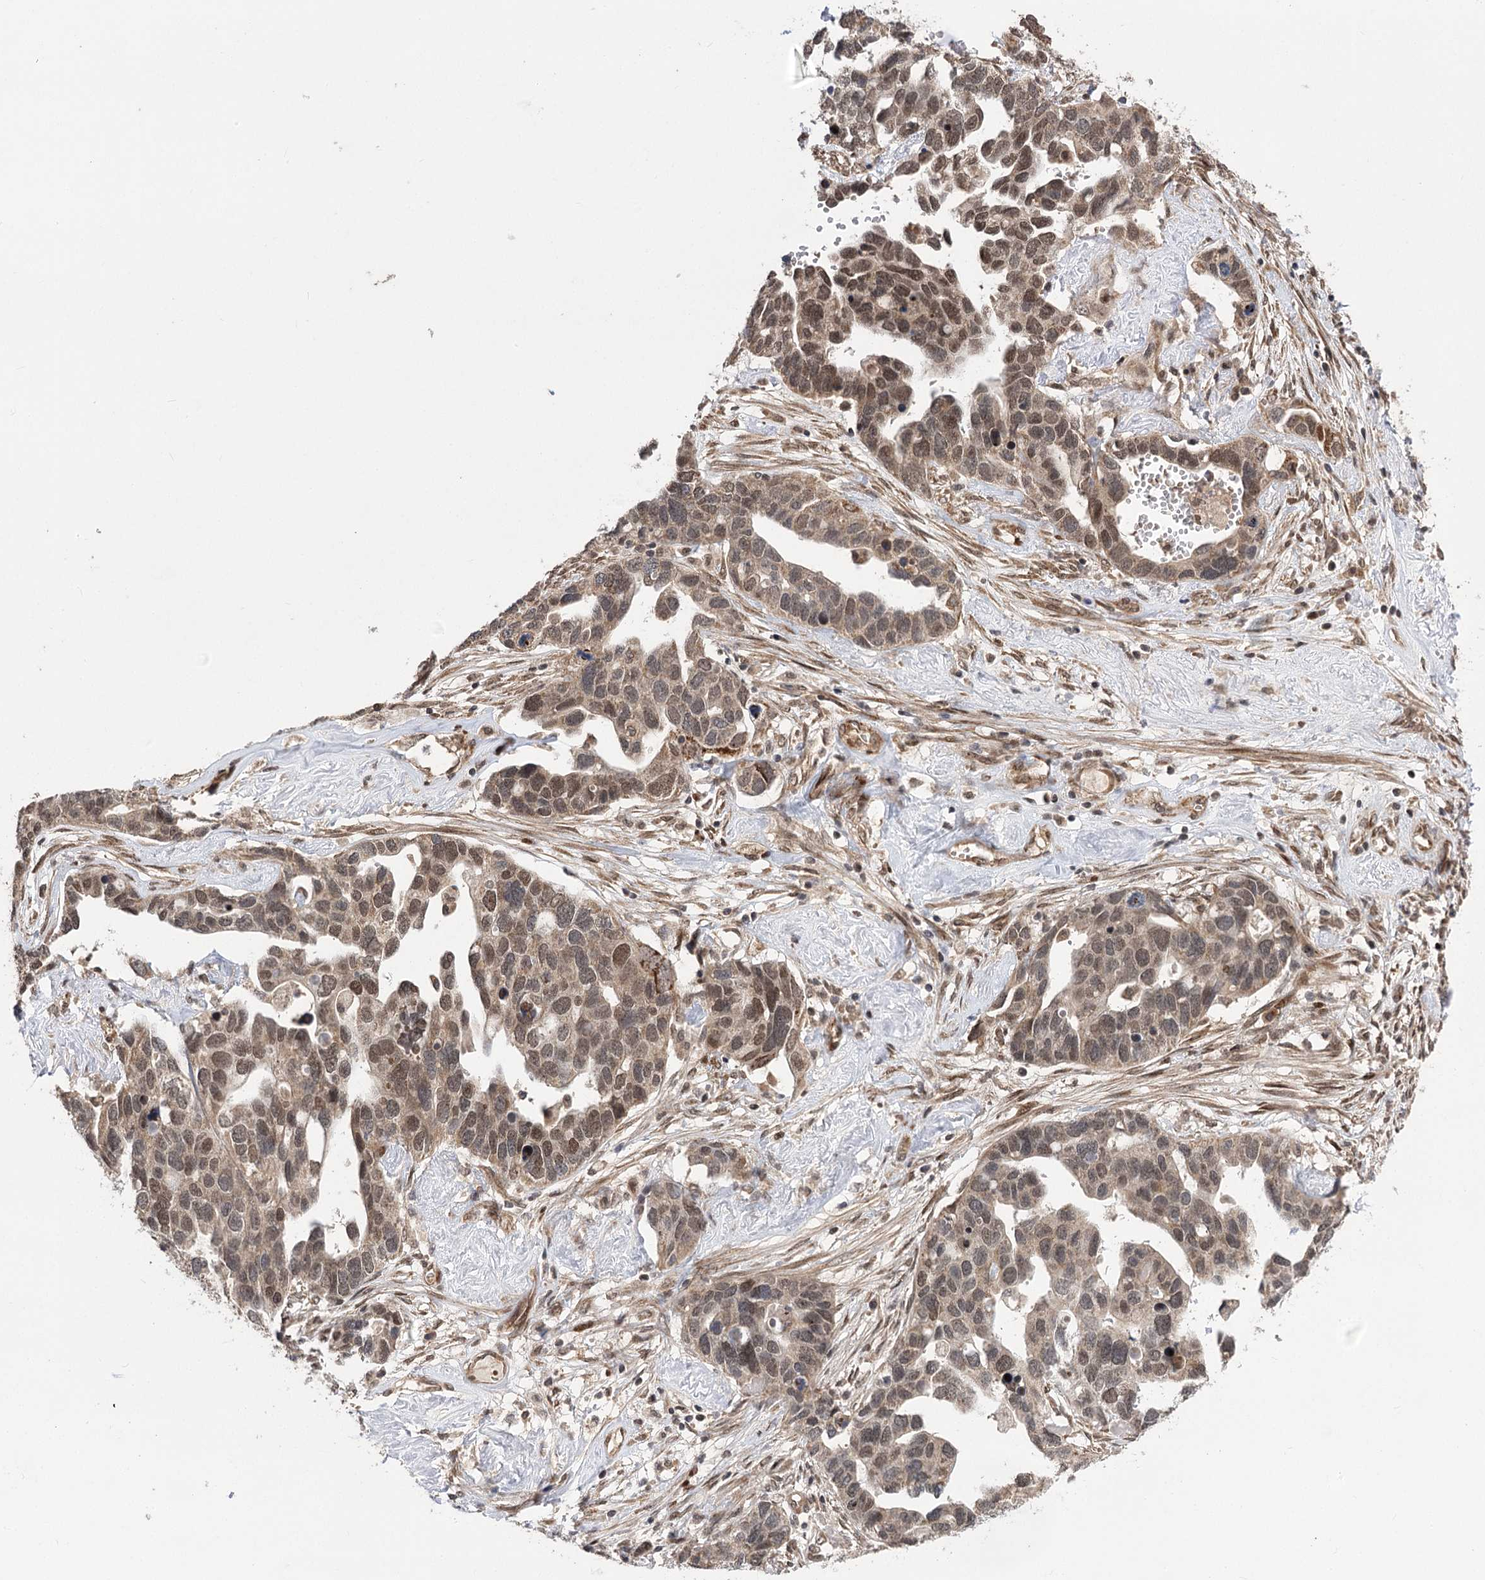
{"staining": {"intensity": "moderate", "quantity": ">75%", "location": "nuclear"}, "tissue": "ovarian cancer", "cell_type": "Tumor cells", "image_type": "cancer", "snomed": [{"axis": "morphology", "description": "Cystadenocarcinoma, serous, NOS"}, {"axis": "topography", "description": "Ovary"}], "caption": "Protein analysis of ovarian serous cystadenocarcinoma tissue displays moderate nuclear staining in about >75% of tumor cells. (DAB (3,3'-diaminobenzidine) = brown stain, brightfield microscopy at high magnification).", "gene": "TENM2", "patient": {"sex": "female", "age": 54}}